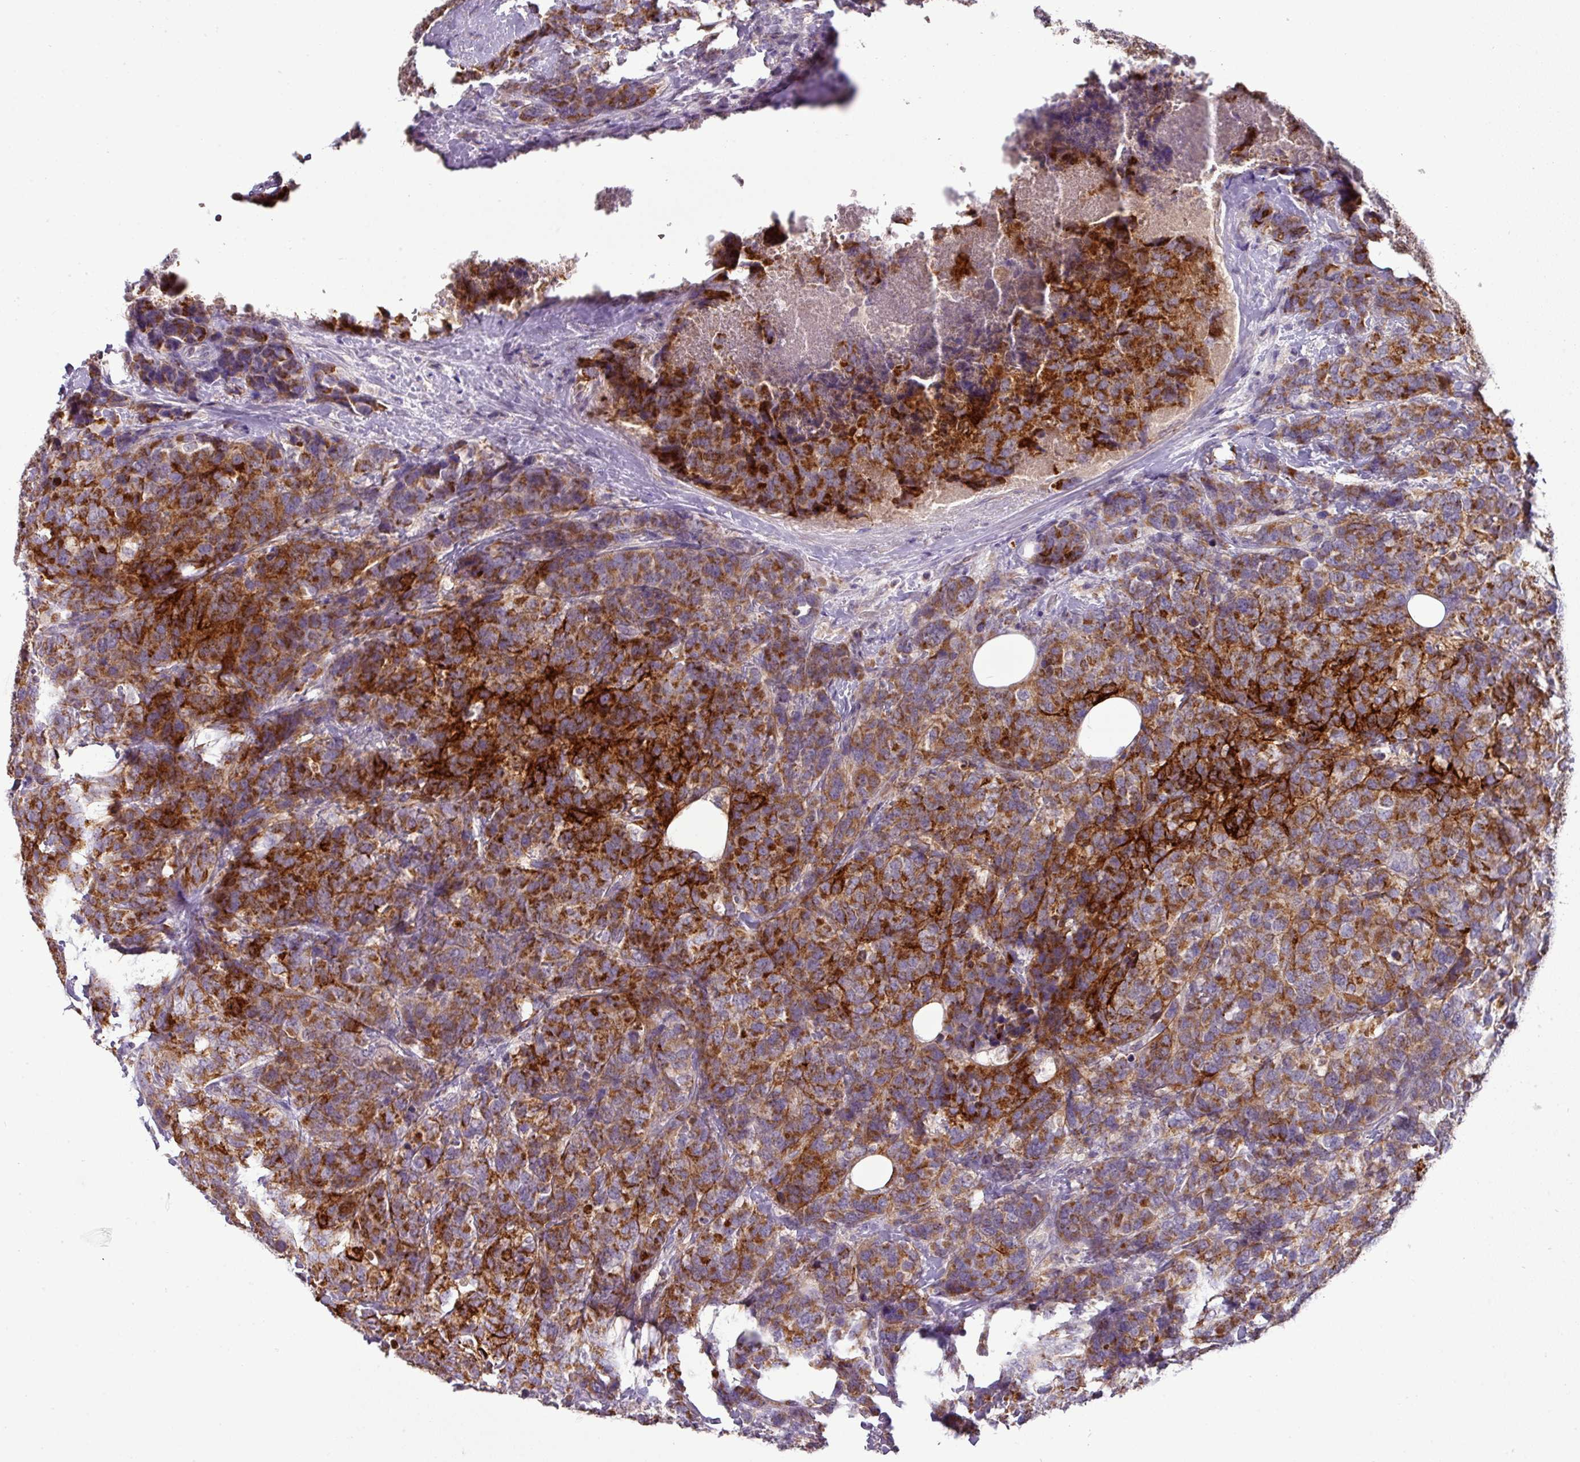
{"staining": {"intensity": "strong", "quantity": ">75%", "location": "cytoplasmic/membranous"}, "tissue": "breast cancer", "cell_type": "Tumor cells", "image_type": "cancer", "snomed": [{"axis": "morphology", "description": "Lobular carcinoma"}, {"axis": "topography", "description": "Breast"}], "caption": "Breast cancer (lobular carcinoma) stained with immunohistochemistry (IHC) displays strong cytoplasmic/membranous expression in approximately >75% of tumor cells.", "gene": "TRAPPC1", "patient": {"sex": "female", "age": 59}}